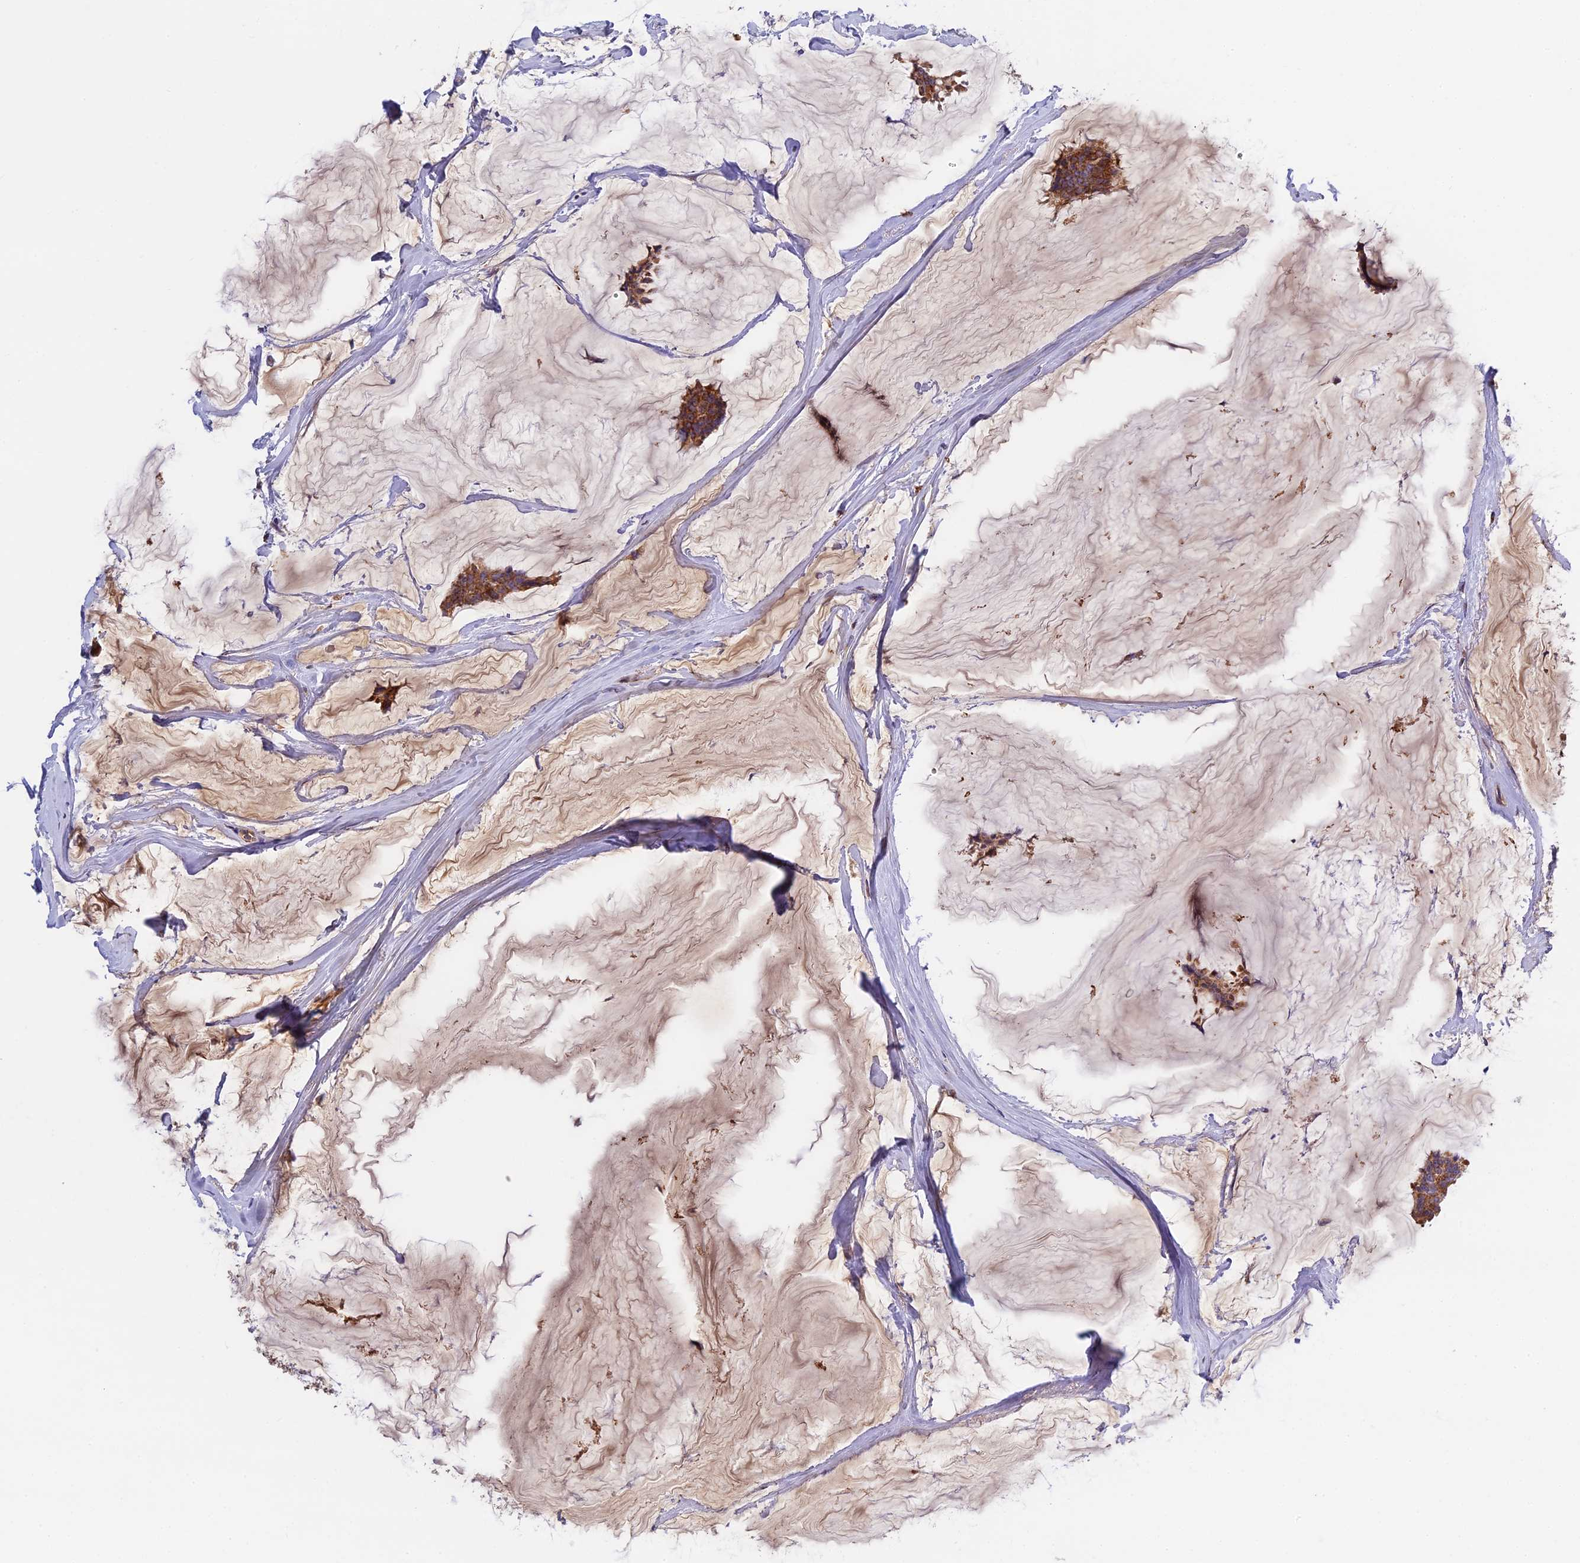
{"staining": {"intensity": "strong", "quantity": ">75%", "location": "cytoplasmic/membranous"}, "tissue": "breast cancer", "cell_type": "Tumor cells", "image_type": "cancer", "snomed": [{"axis": "morphology", "description": "Duct carcinoma"}, {"axis": "topography", "description": "Breast"}], "caption": "DAB (3,3'-diaminobenzidine) immunohistochemical staining of breast cancer displays strong cytoplasmic/membranous protein expression in approximately >75% of tumor cells. The staining was performed using DAB to visualize the protein expression in brown, while the nuclei were stained in blue with hematoxylin (Magnification: 20x).", "gene": "OCEL1", "patient": {"sex": "female", "age": 93}}